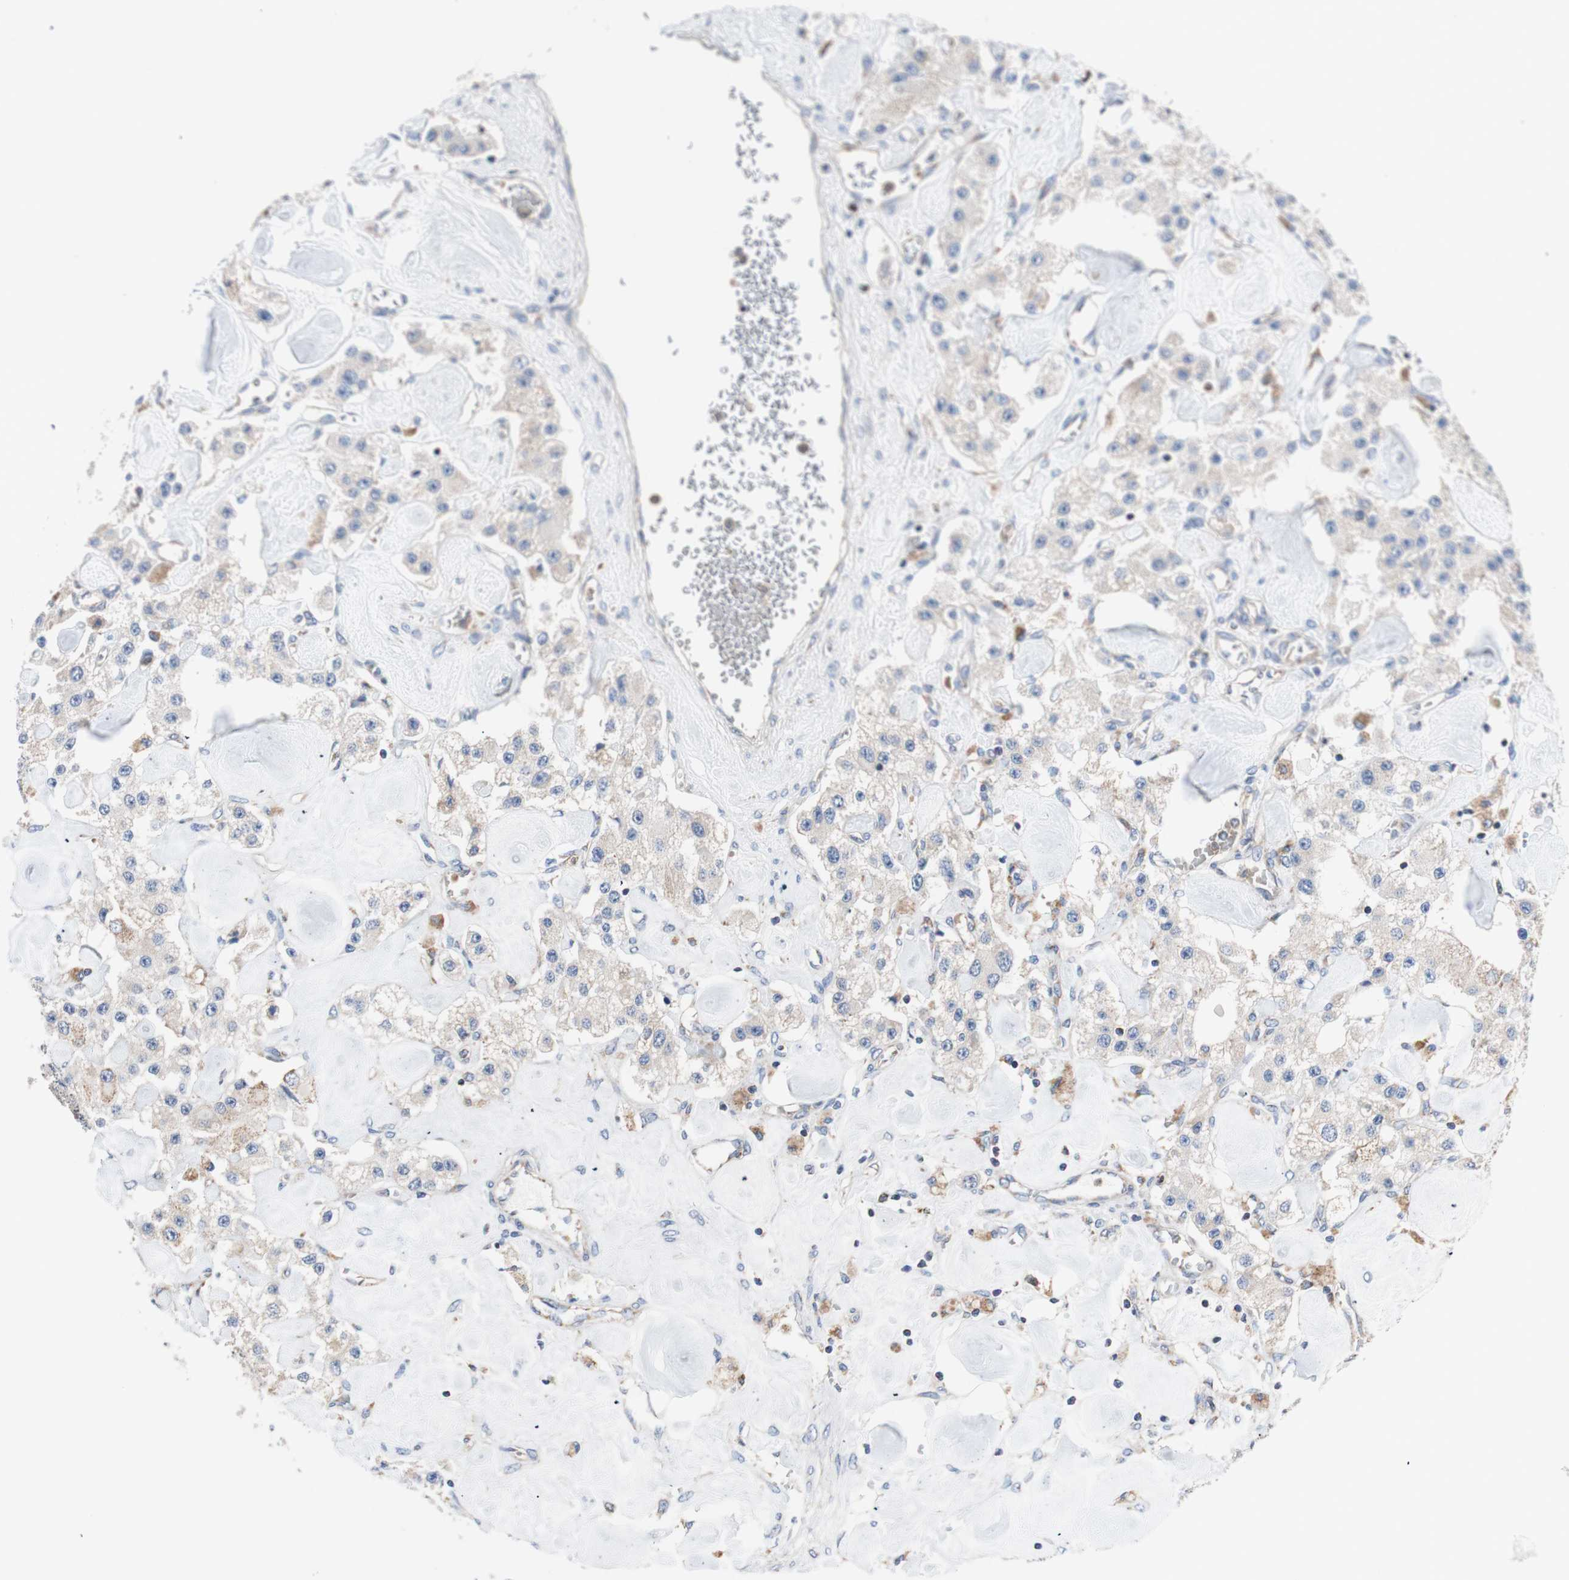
{"staining": {"intensity": "negative", "quantity": "none", "location": "none"}, "tissue": "carcinoid", "cell_type": "Tumor cells", "image_type": "cancer", "snomed": [{"axis": "morphology", "description": "Carcinoid, malignant, NOS"}, {"axis": "topography", "description": "Pancreas"}], "caption": "Tumor cells show no significant protein expression in carcinoid.", "gene": "FMR1", "patient": {"sex": "male", "age": 41}}